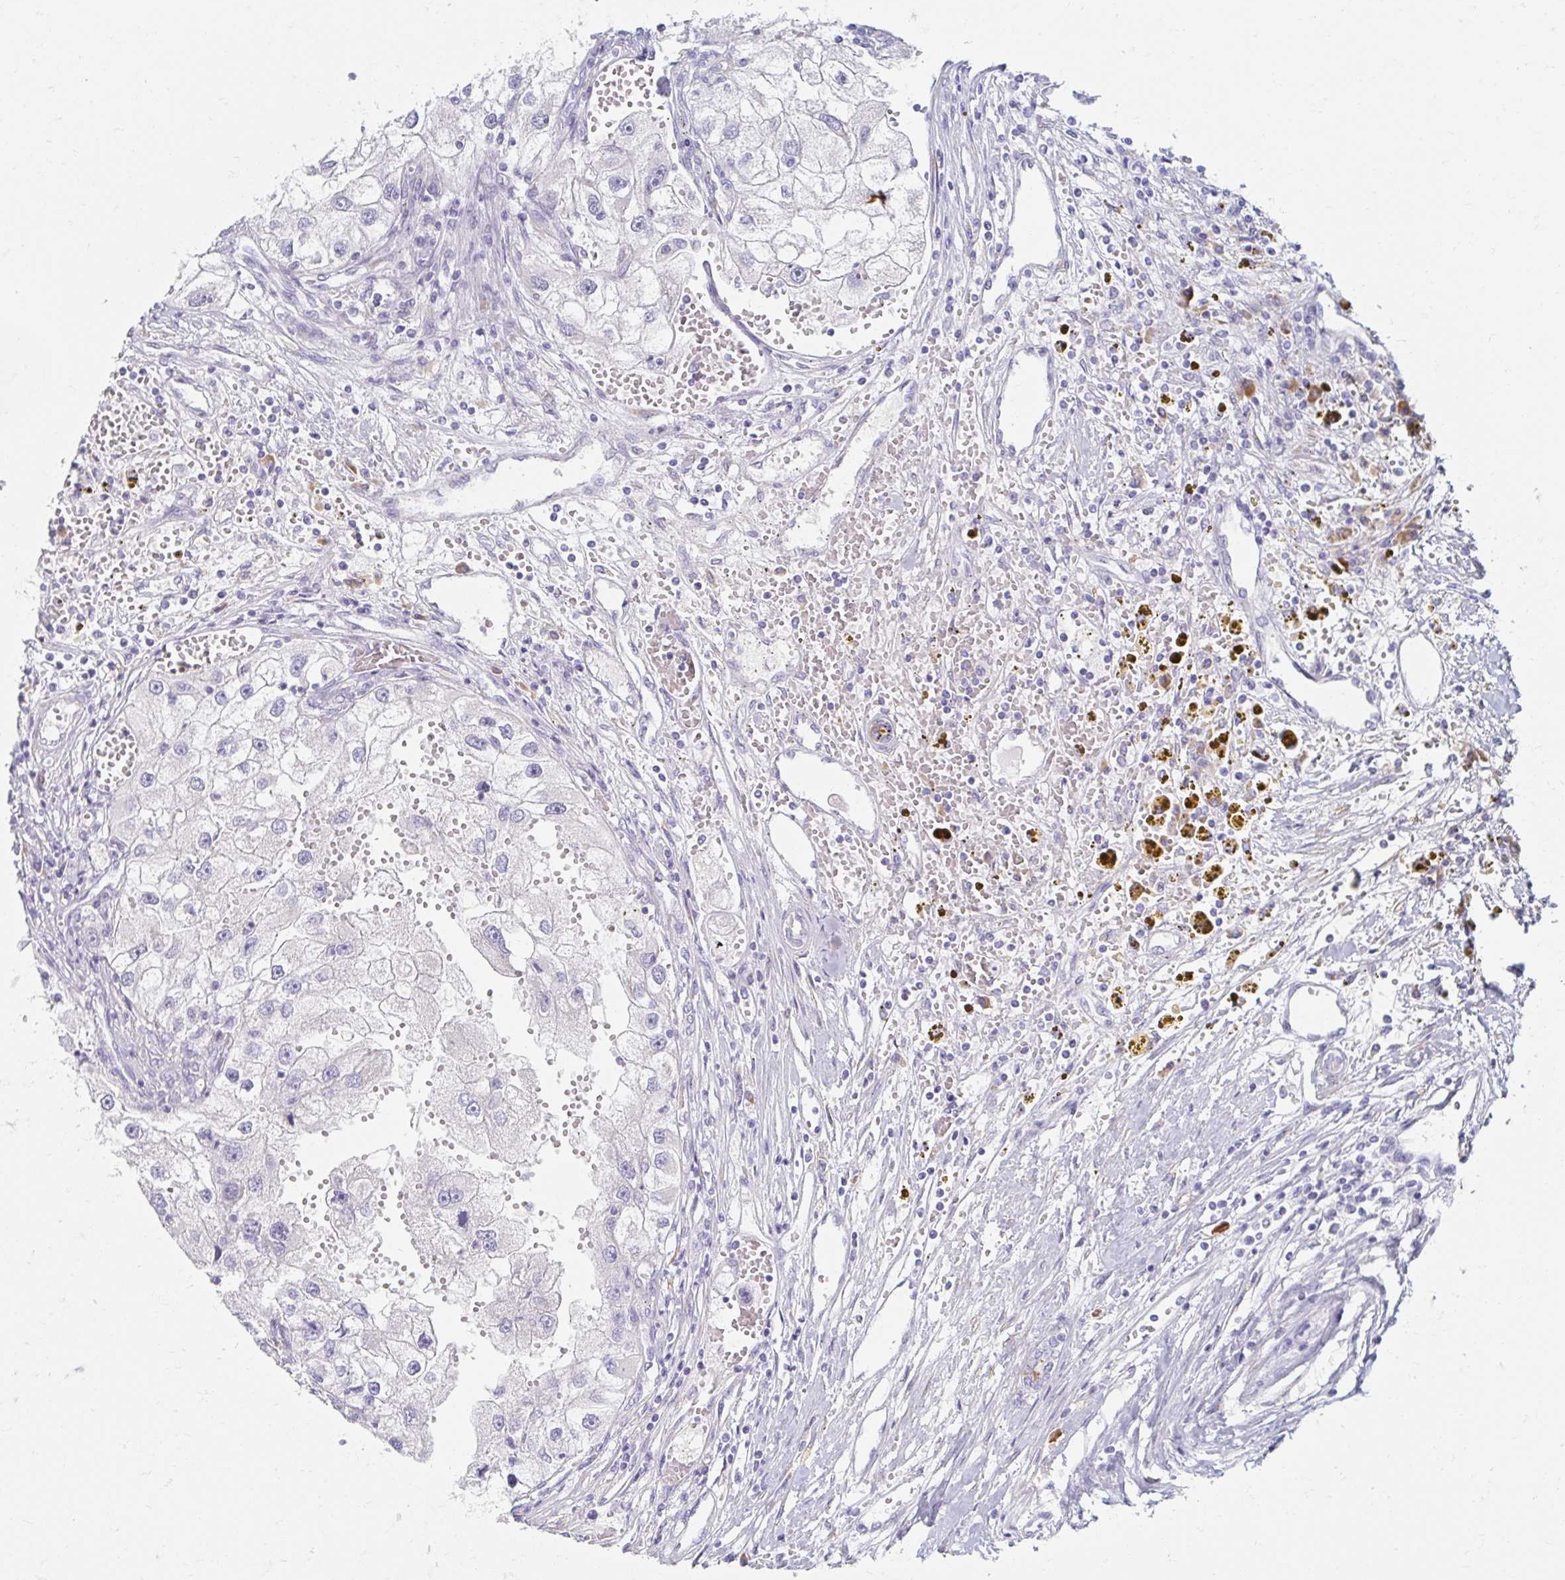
{"staining": {"intensity": "negative", "quantity": "none", "location": "none"}, "tissue": "renal cancer", "cell_type": "Tumor cells", "image_type": "cancer", "snomed": [{"axis": "morphology", "description": "Adenocarcinoma, NOS"}, {"axis": "topography", "description": "Kidney"}], "caption": "IHC image of human renal adenocarcinoma stained for a protein (brown), which shows no expression in tumor cells.", "gene": "MYLK2", "patient": {"sex": "male", "age": 63}}